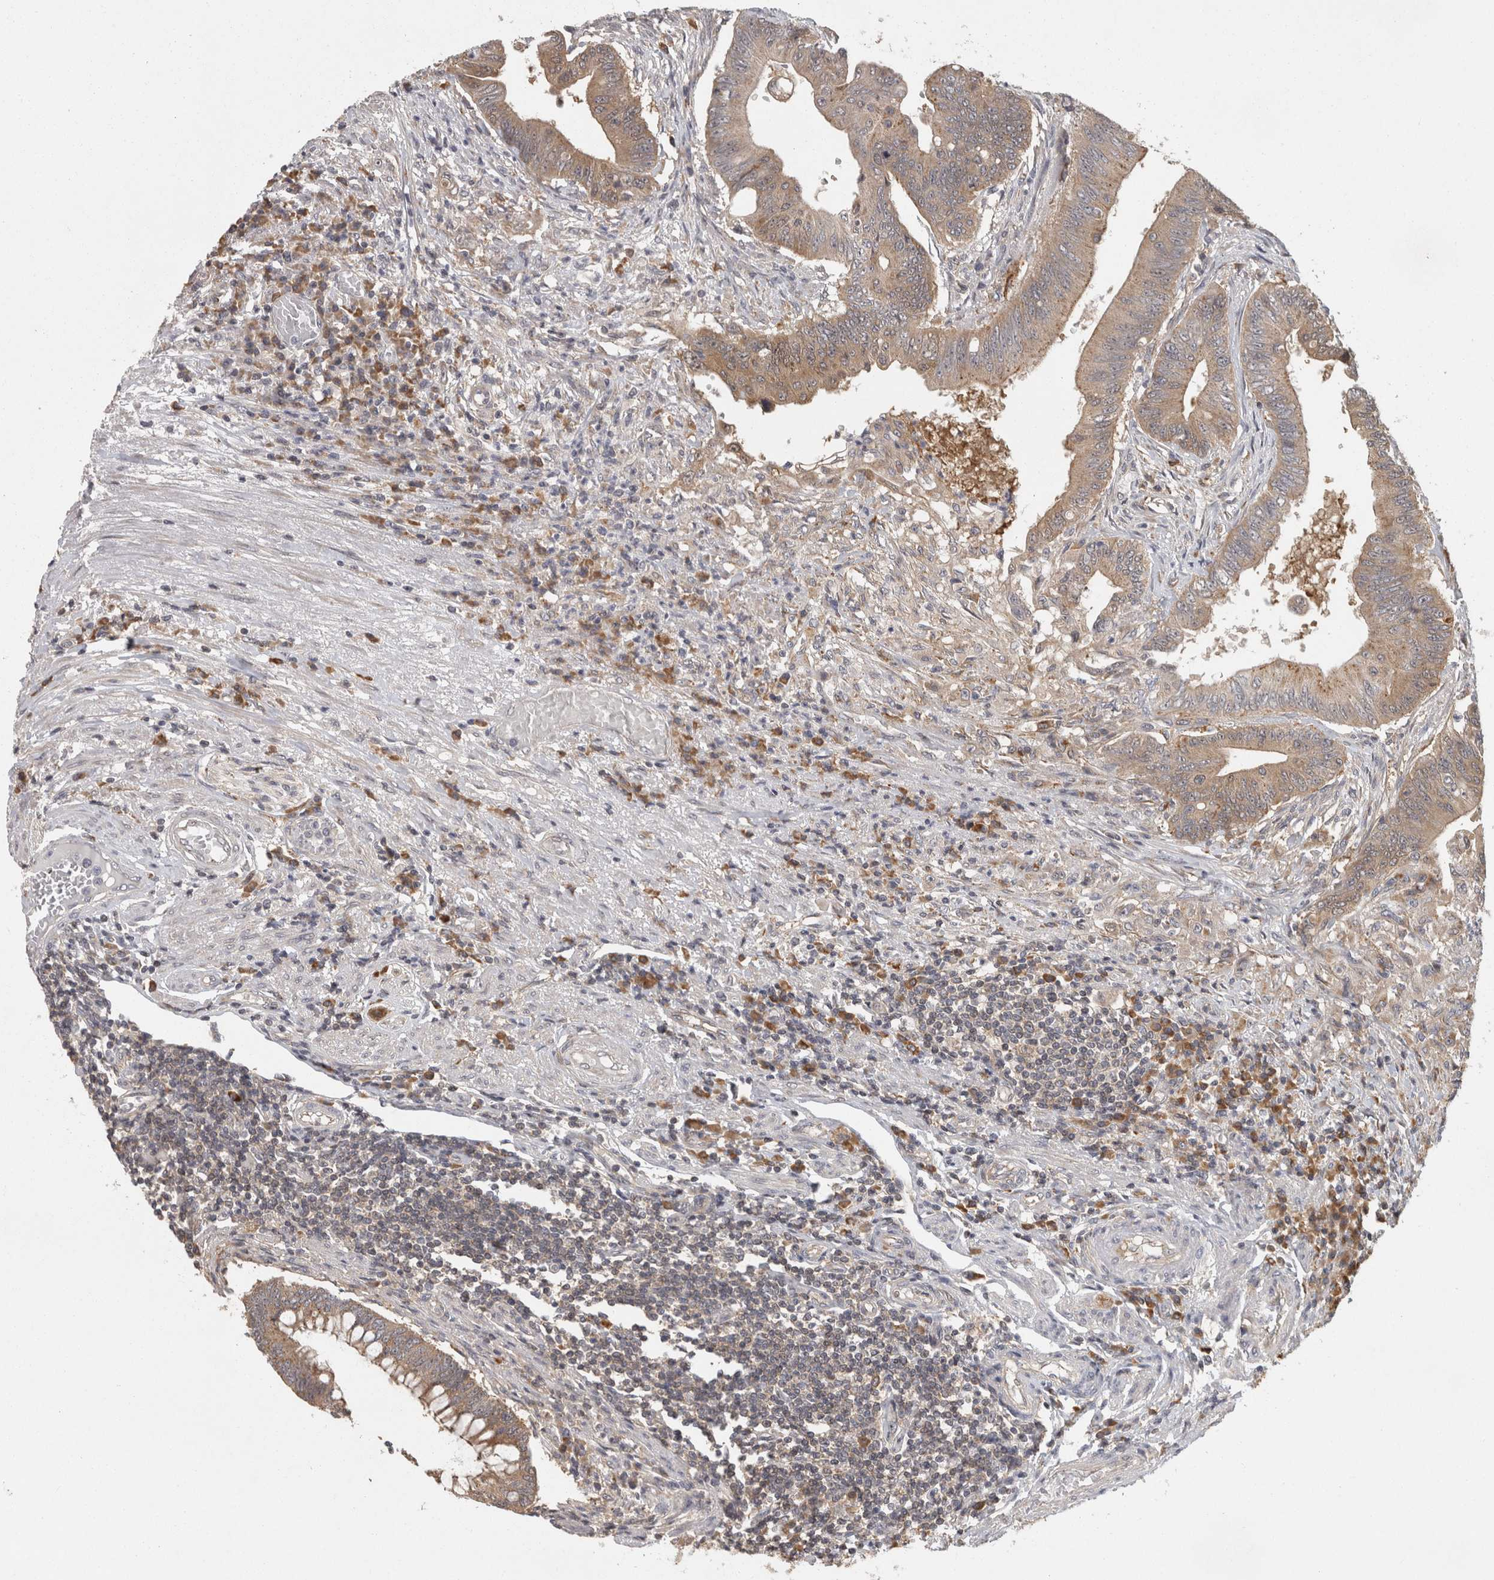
{"staining": {"intensity": "weak", "quantity": ">75%", "location": "cytoplasmic/membranous"}, "tissue": "colorectal cancer", "cell_type": "Tumor cells", "image_type": "cancer", "snomed": [{"axis": "morphology", "description": "Adenoma, NOS"}, {"axis": "morphology", "description": "Adenocarcinoma, NOS"}, {"axis": "topography", "description": "Colon"}], "caption": "Colorectal adenocarcinoma tissue exhibits weak cytoplasmic/membranous positivity in approximately >75% of tumor cells", "gene": "ACAT2", "patient": {"sex": "male", "age": 79}}